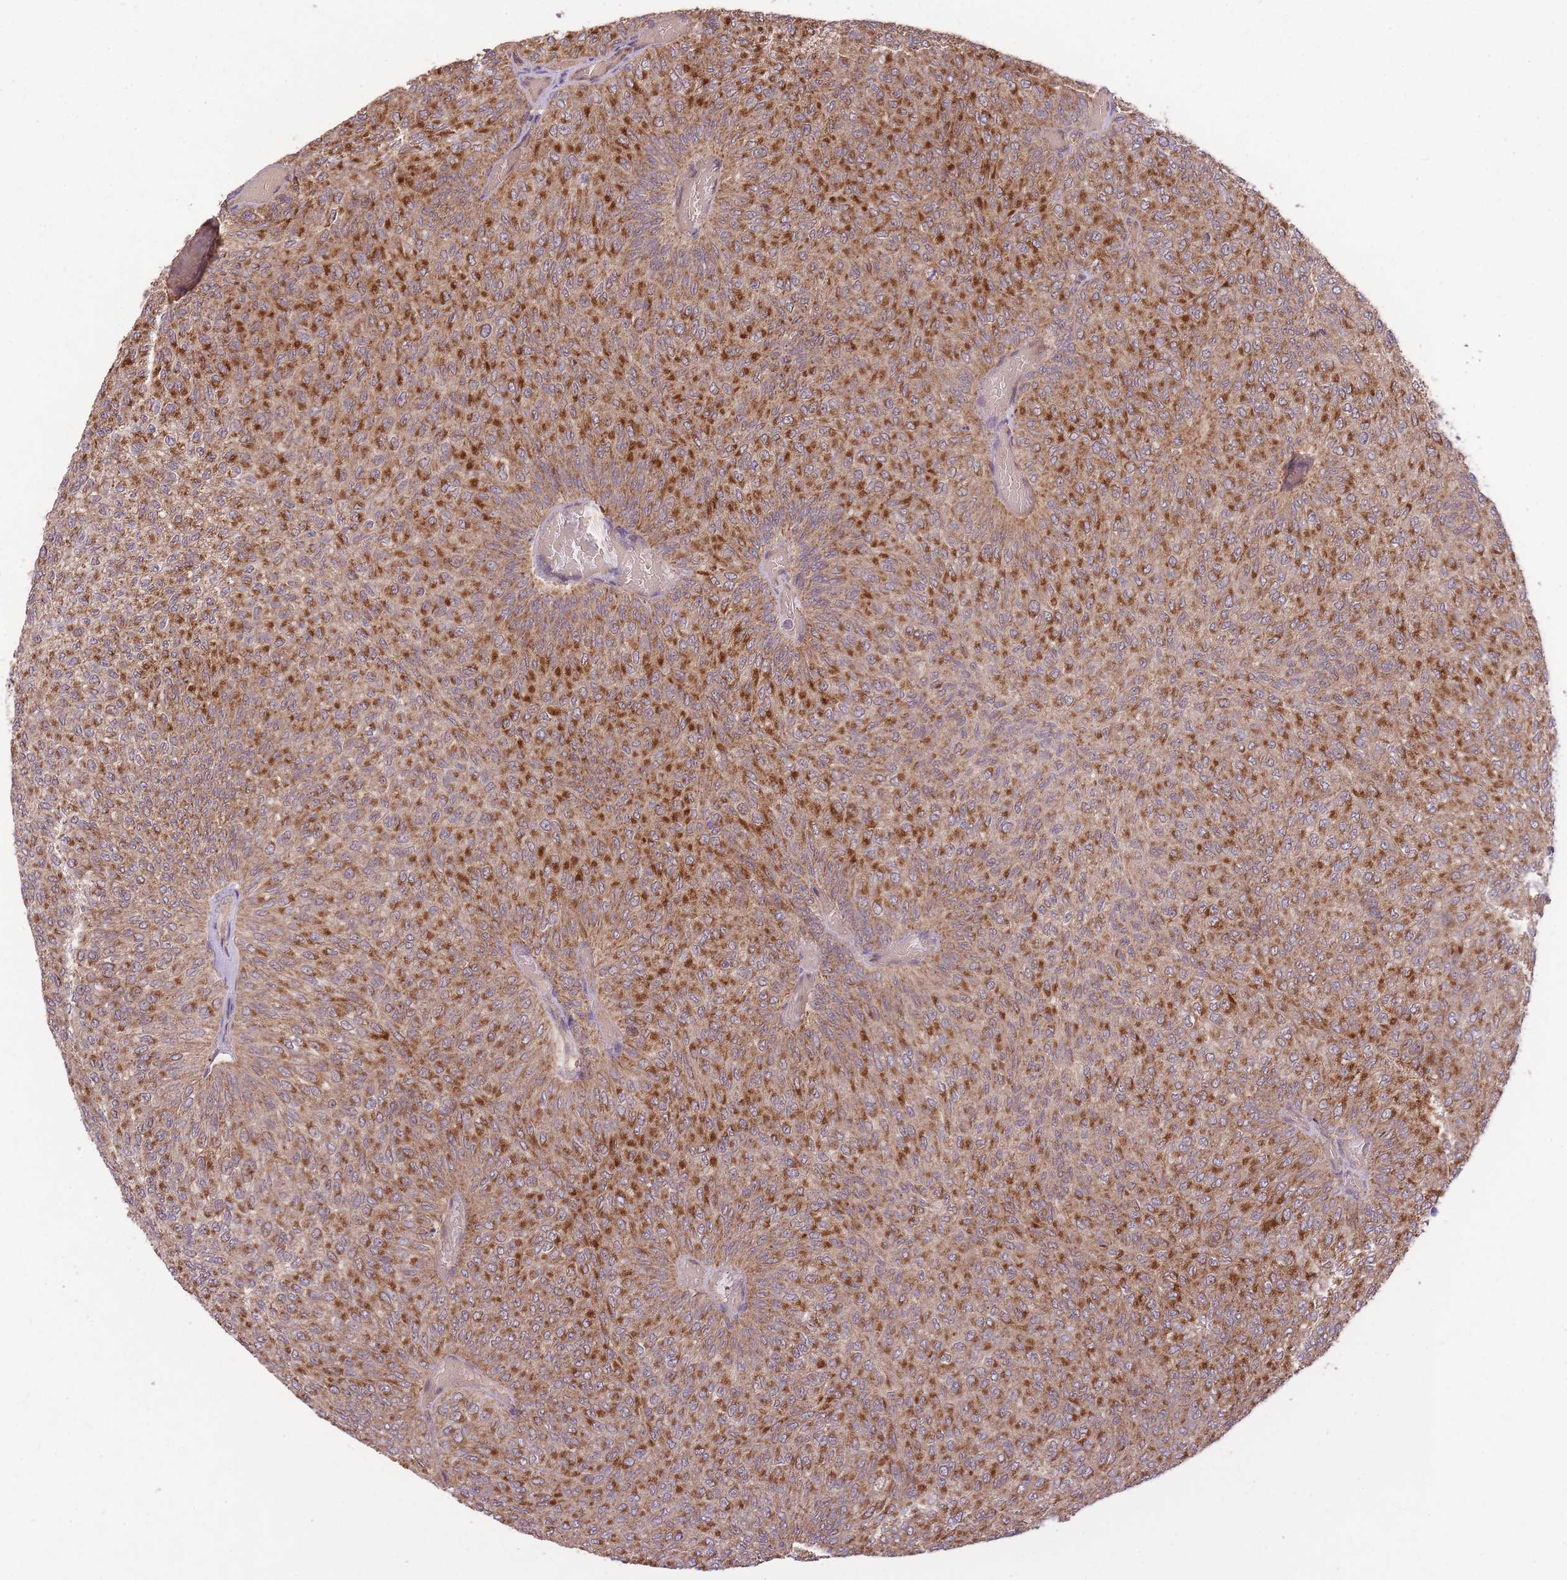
{"staining": {"intensity": "moderate", "quantity": ">75%", "location": "cytoplasmic/membranous"}, "tissue": "urothelial cancer", "cell_type": "Tumor cells", "image_type": "cancer", "snomed": [{"axis": "morphology", "description": "Urothelial carcinoma, Low grade"}, {"axis": "topography", "description": "Urinary bladder"}], "caption": "A brown stain labels moderate cytoplasmic/membranous positivity of a protein in urothelial cancer tumor cells.", "gene": "POLR3F", "patient": {"sex": "male", "age": 78}}